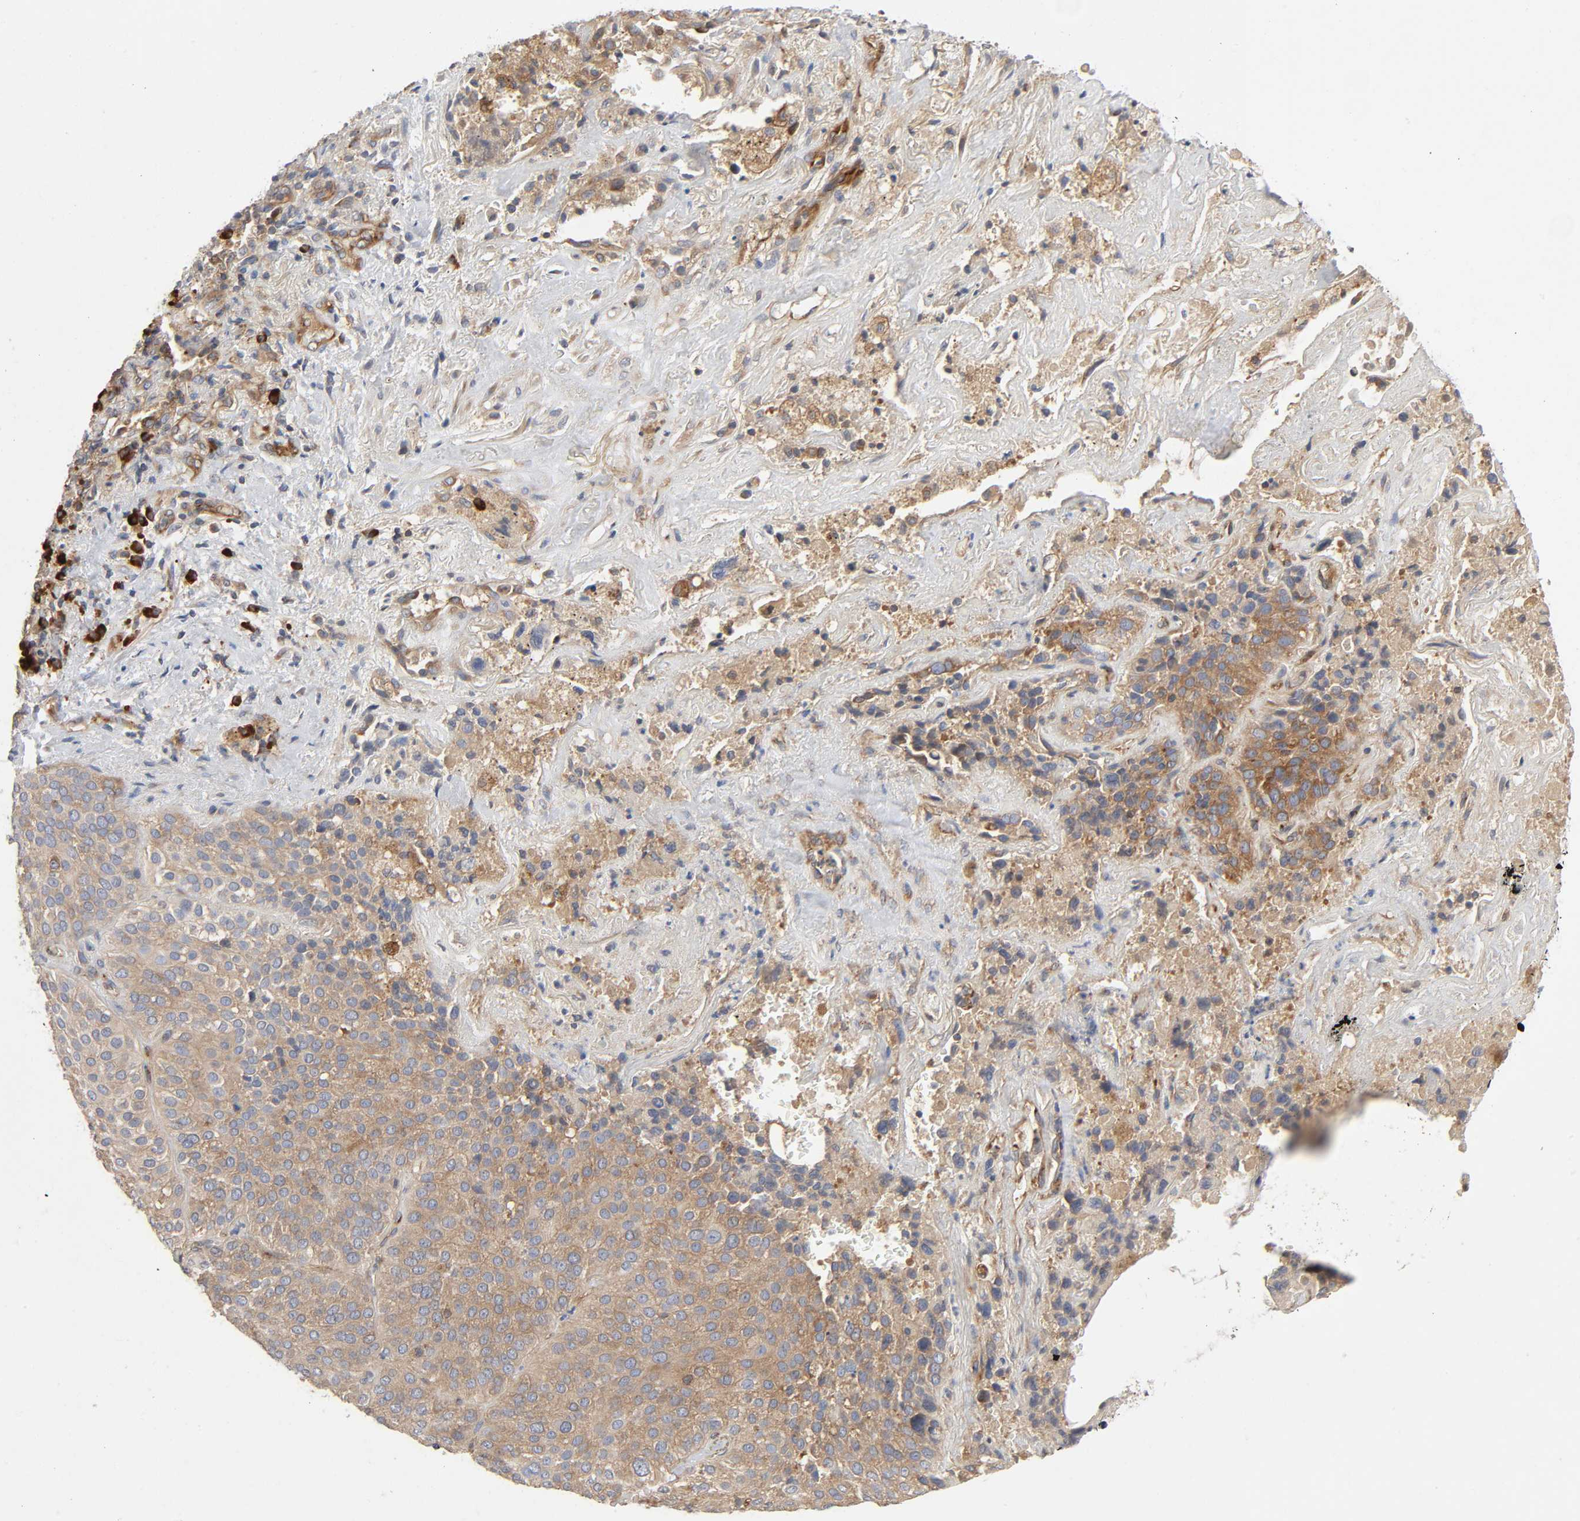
{"staining": {"intensity": "weak", "quantity": ">75%", "location": "cytoplasmic/membranous"}, "tissue": "lung cancer", "cell_type": "Tumor cells", "image_type": "cancer", "snomed": [{"axis": "morphology", "description": "Squamous cell carcinoma, NOS"}, {"axis": "topography", "description": "Lung"}], "caption": "The histopathology image shows a brown stain indicating the presence of a protein in the cytoplasmic/membranous of tumor cells in lung squamous cell carcinoma.", "gene": "SCHIP1", "patient": {"sex": "male", "age": 54}}